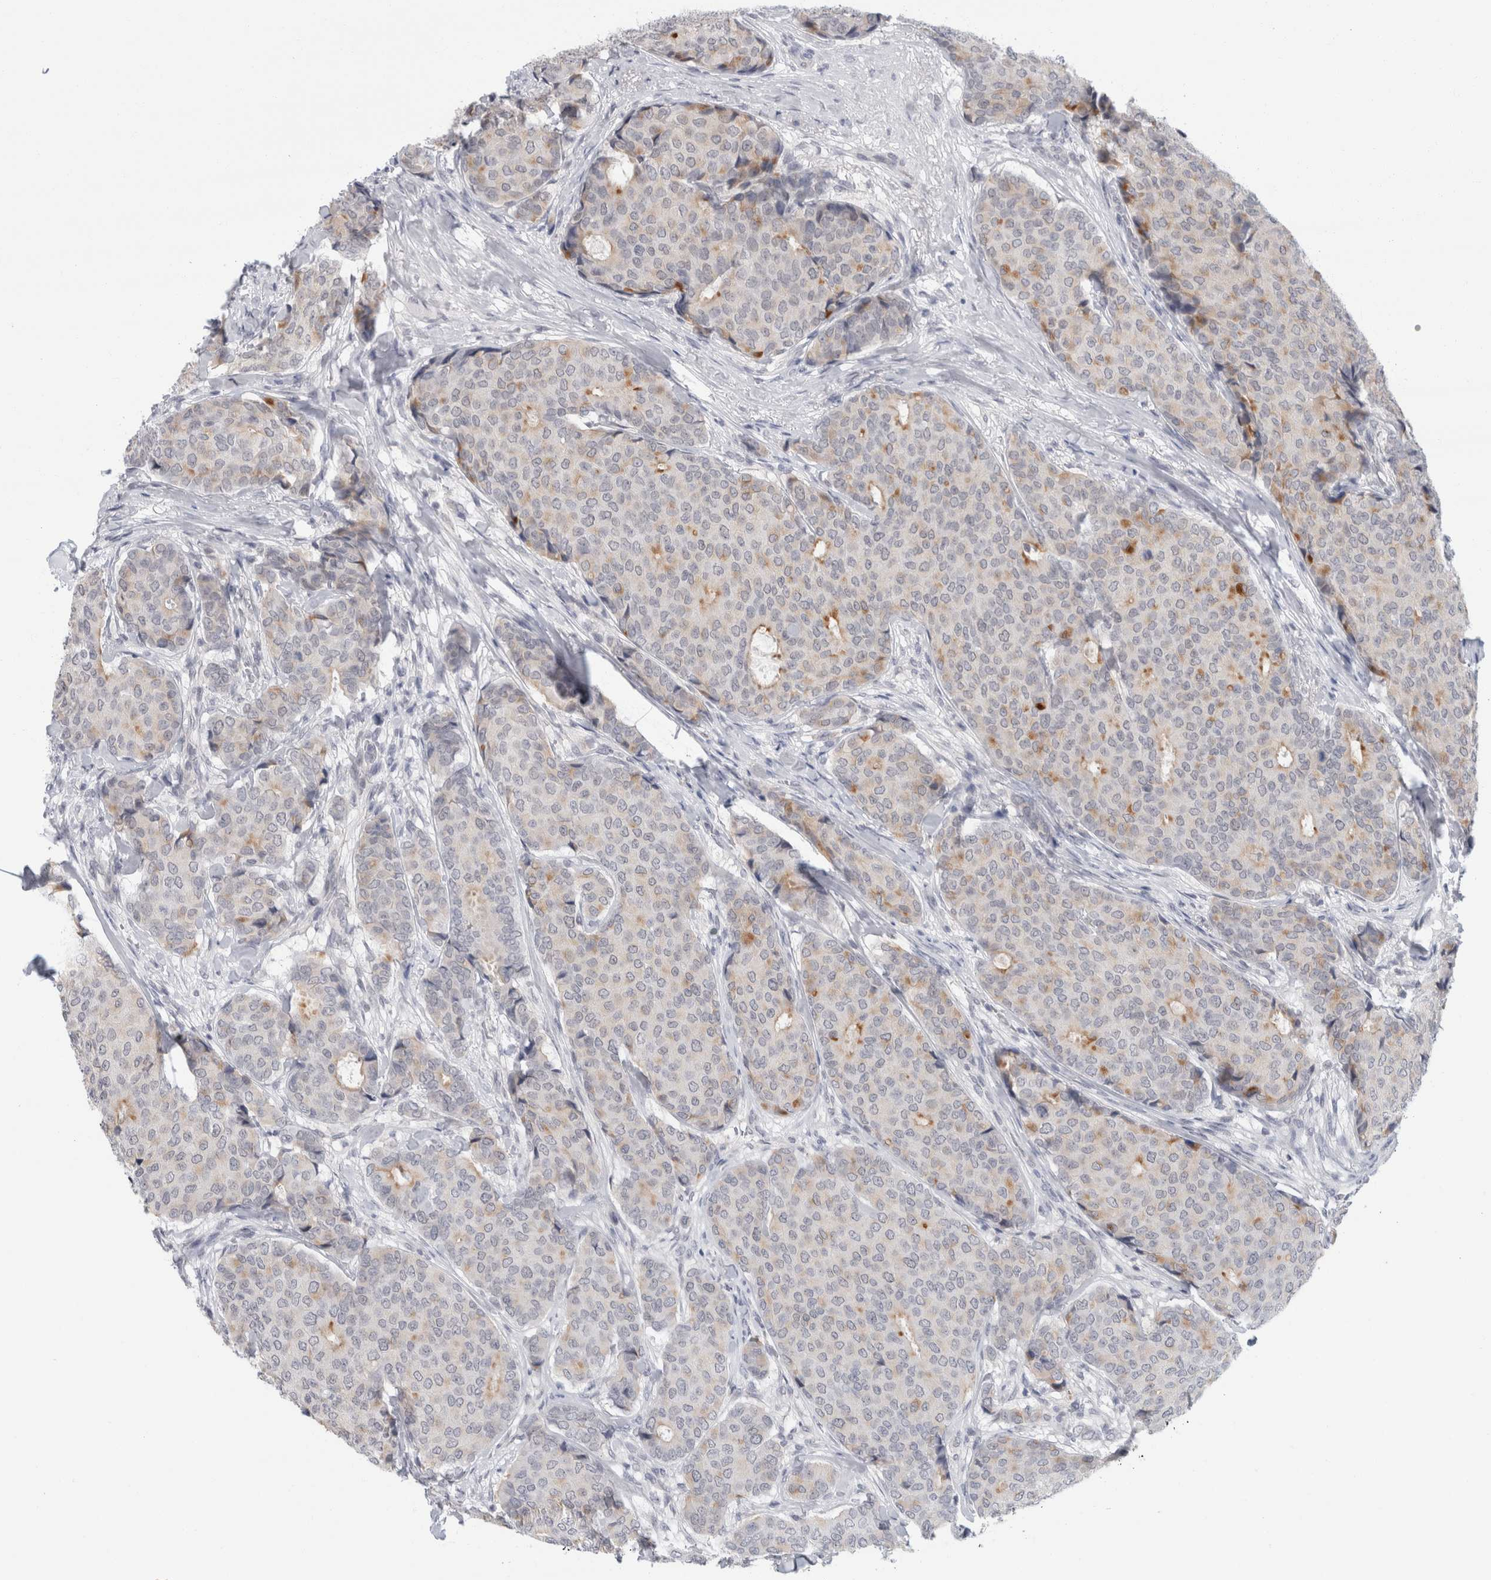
{"staining": {"intensity": "moderate", "quantity": "<25%", "location": "cytoplasmic/membranous"}, "tissue": "breast cancer", "cell_type": "Tumor cells", "image_type": "cancer", "snomed": [{"axis": "morphology", "description": "Duct carcinoma"}, {"axis": "topography", "description": "Breast"}], "caption": "This micrograph exhibits breast cancer stained with immunohistochemistry (IHC) to label a protein in brown. The cytoplasmic/membranous of tumor cells show moderate positivity for the protein. Nuclei are counter-stained blue.", "gene": "NIPA1", "patient": {"sex": "female", "age": 75}}